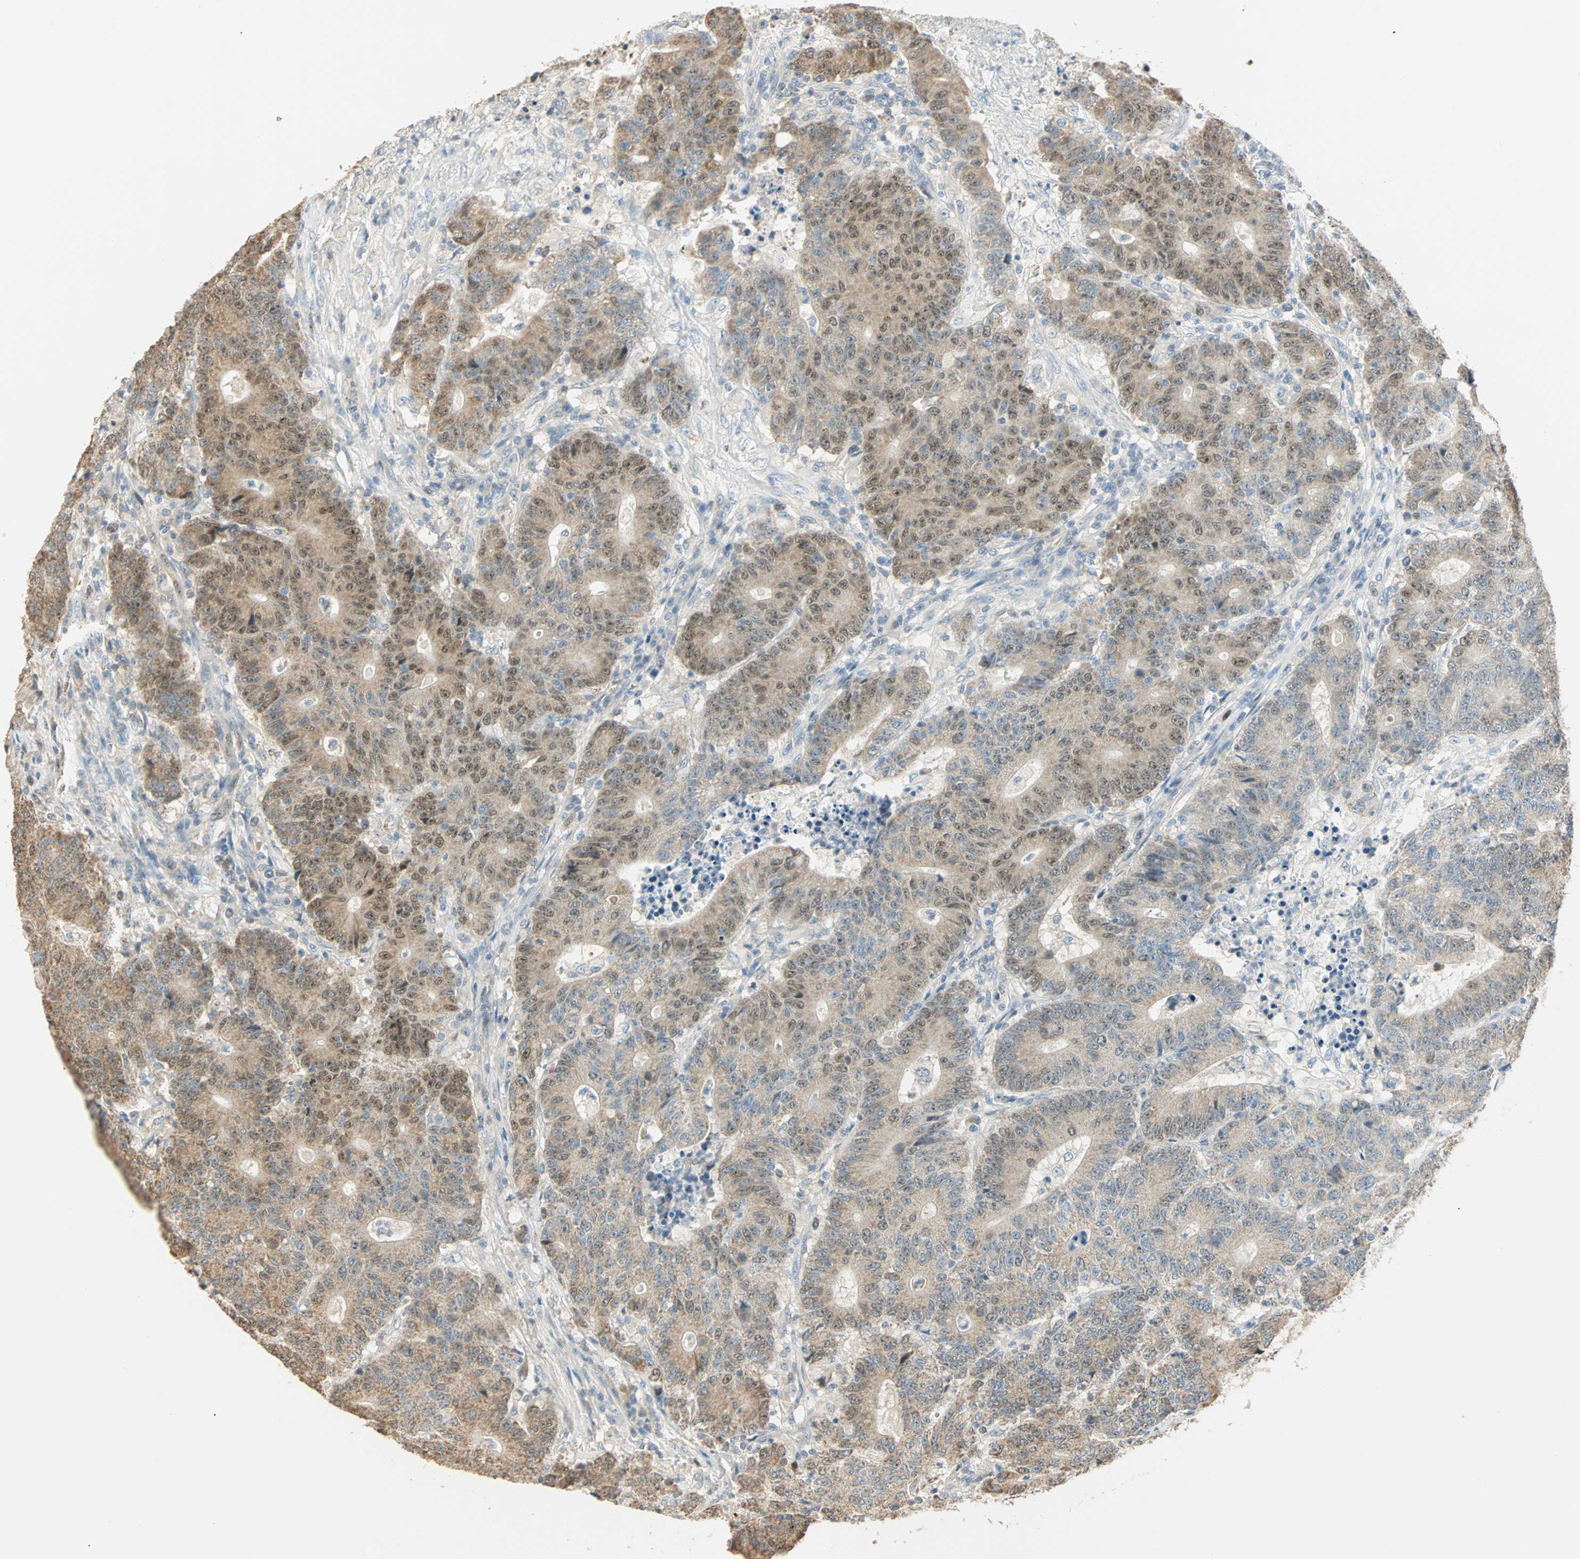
{"staining": {"intensity": "moderate", "quantity": ">75%", "location": "cytoplasmic/membranous,nuclear"}, "tissue": "colorectal cancer", "cell_type": "Tumor cells", "image_type": "cancer", "snomed": [{"axis": "morphology", "description": "Normal tissue, NOS"}, {"axis": "morphology", "description": "Adenocarcinoma, NOS"}, {"axis": "topography", "description": "Colon"}], "caption": "Tumor cells show medium levels of moderate cytoplasmic/membranous and nuclear expression in approximately >75% of cells in colorectal cancer. Nuclei are stained in blue.", "gene": "RAD18", "patient": {"sex": "female", "age": 75}}